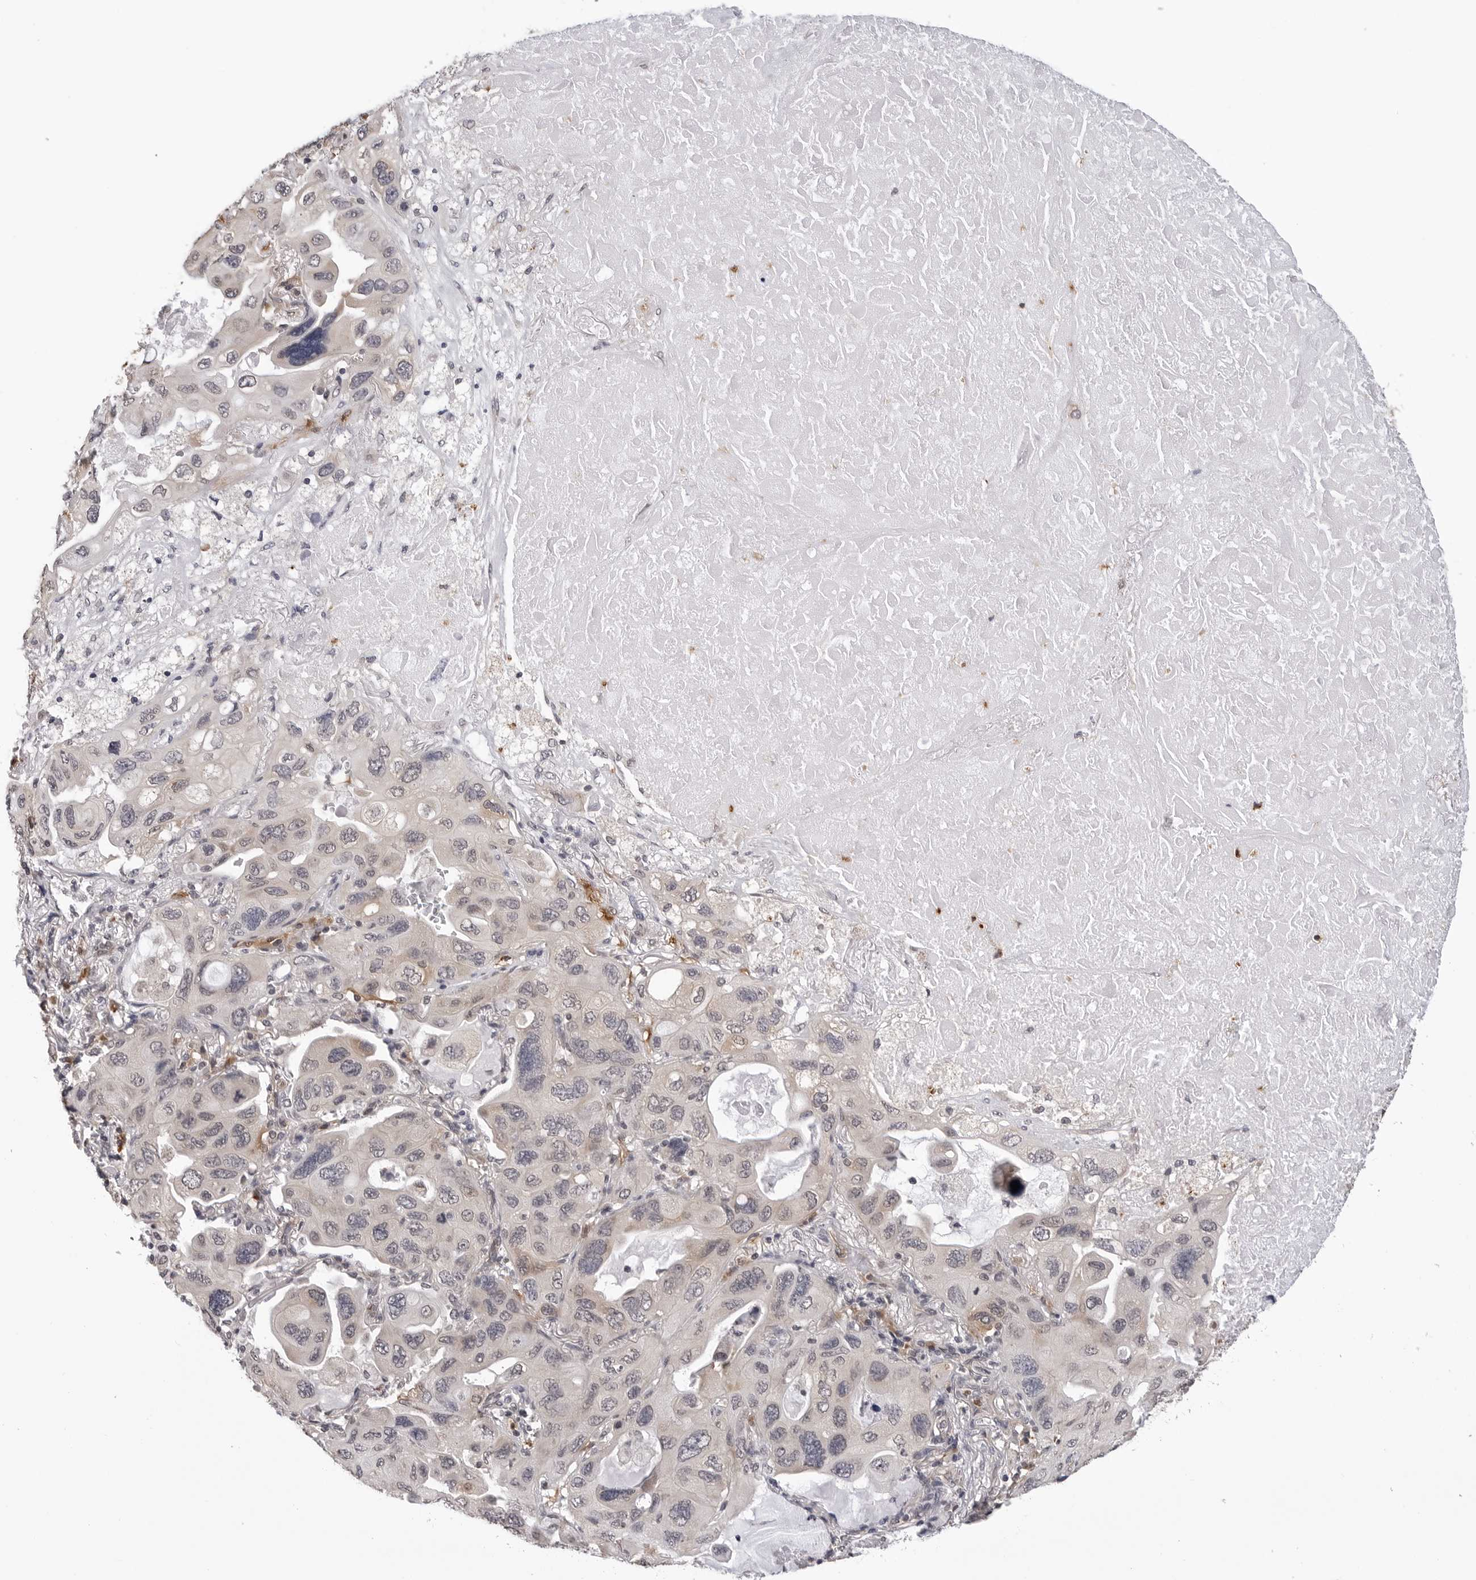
{"staining": {"intensity": "weak", "quantity": "<25%", "location": "cytoplasmic/membranous"}, "tissue": "lung cancer", "cell_type": "Tumor cells", "image_type": "cancer", "snomed": [{"axis": "morphology", "description": "Squamous cell carcinoma, NOS"}, {"axis": "topography", "description": "Lung"}], "caption": "The image demonstrates no staining of tumor cells in lung cancer.", "gene": "TRMT13", "patient": {"sex": "female", "age": 73}}